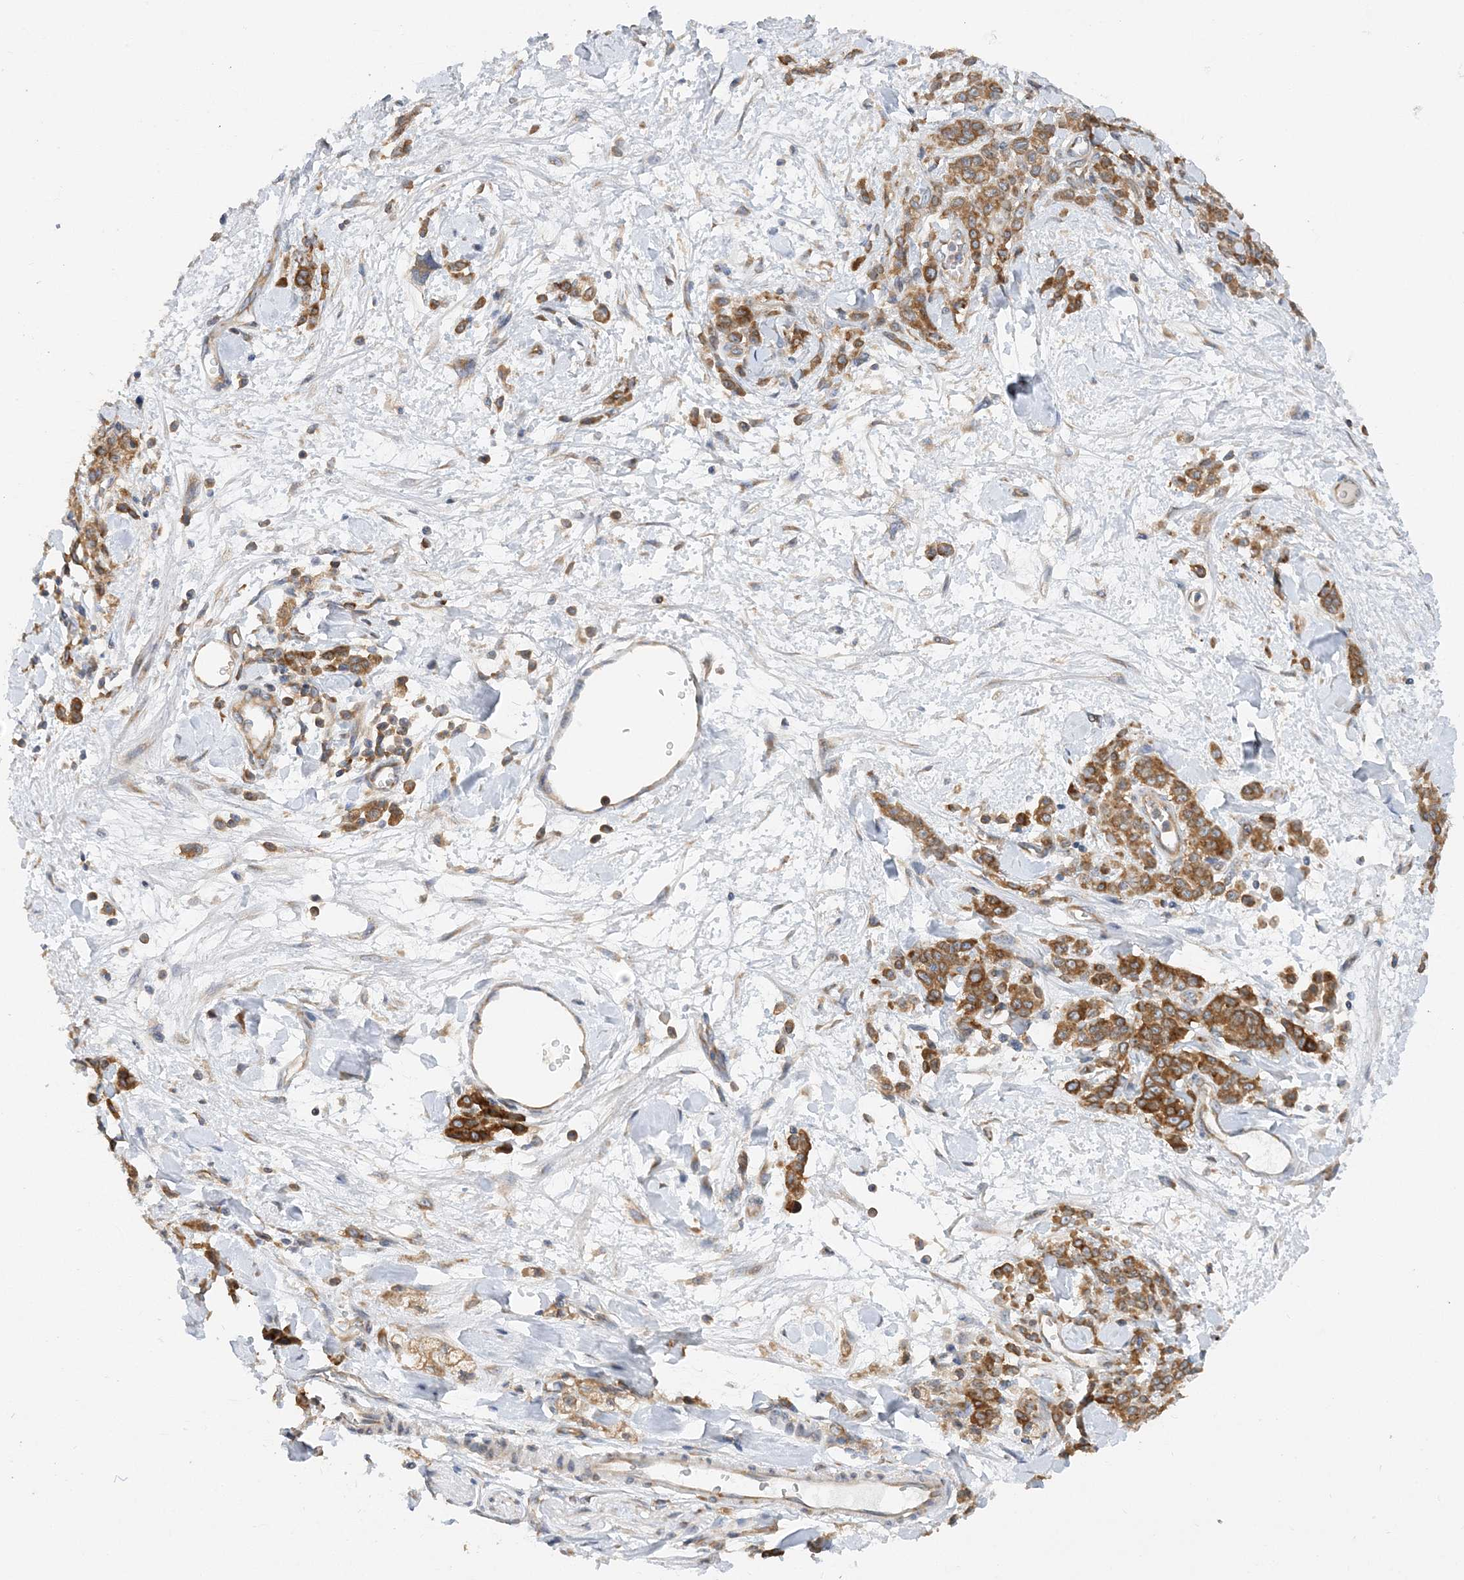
{"staining": {"intensity": "strong", "quantity": ">75%", "location": "cytoplasmic/membranous"}, "tissue": "stomach cancer", "cell_type": "Tumor cells", "image_type": "cancer", "snomed": [{"axis": "morphology", "description": "Normal tissue, NOS"}, {"axis": "morphology", "description": "Adenocarcinoma, NOS"}, {"axis": "topography", "description": "Stomach"}], "caption": "Immunohistochemical staining of human adenocarcinoma (stomach) reveals high levels of strong cytoplasmic/membranous expression in approximately >75% of tumor cells. (DAB (3,3'-diaminobenzidine) IHC, brown staining for protein, blue staining for nuclei).", "gene": "LARP4B", "patient": {"sex": "male", "age": 82}}